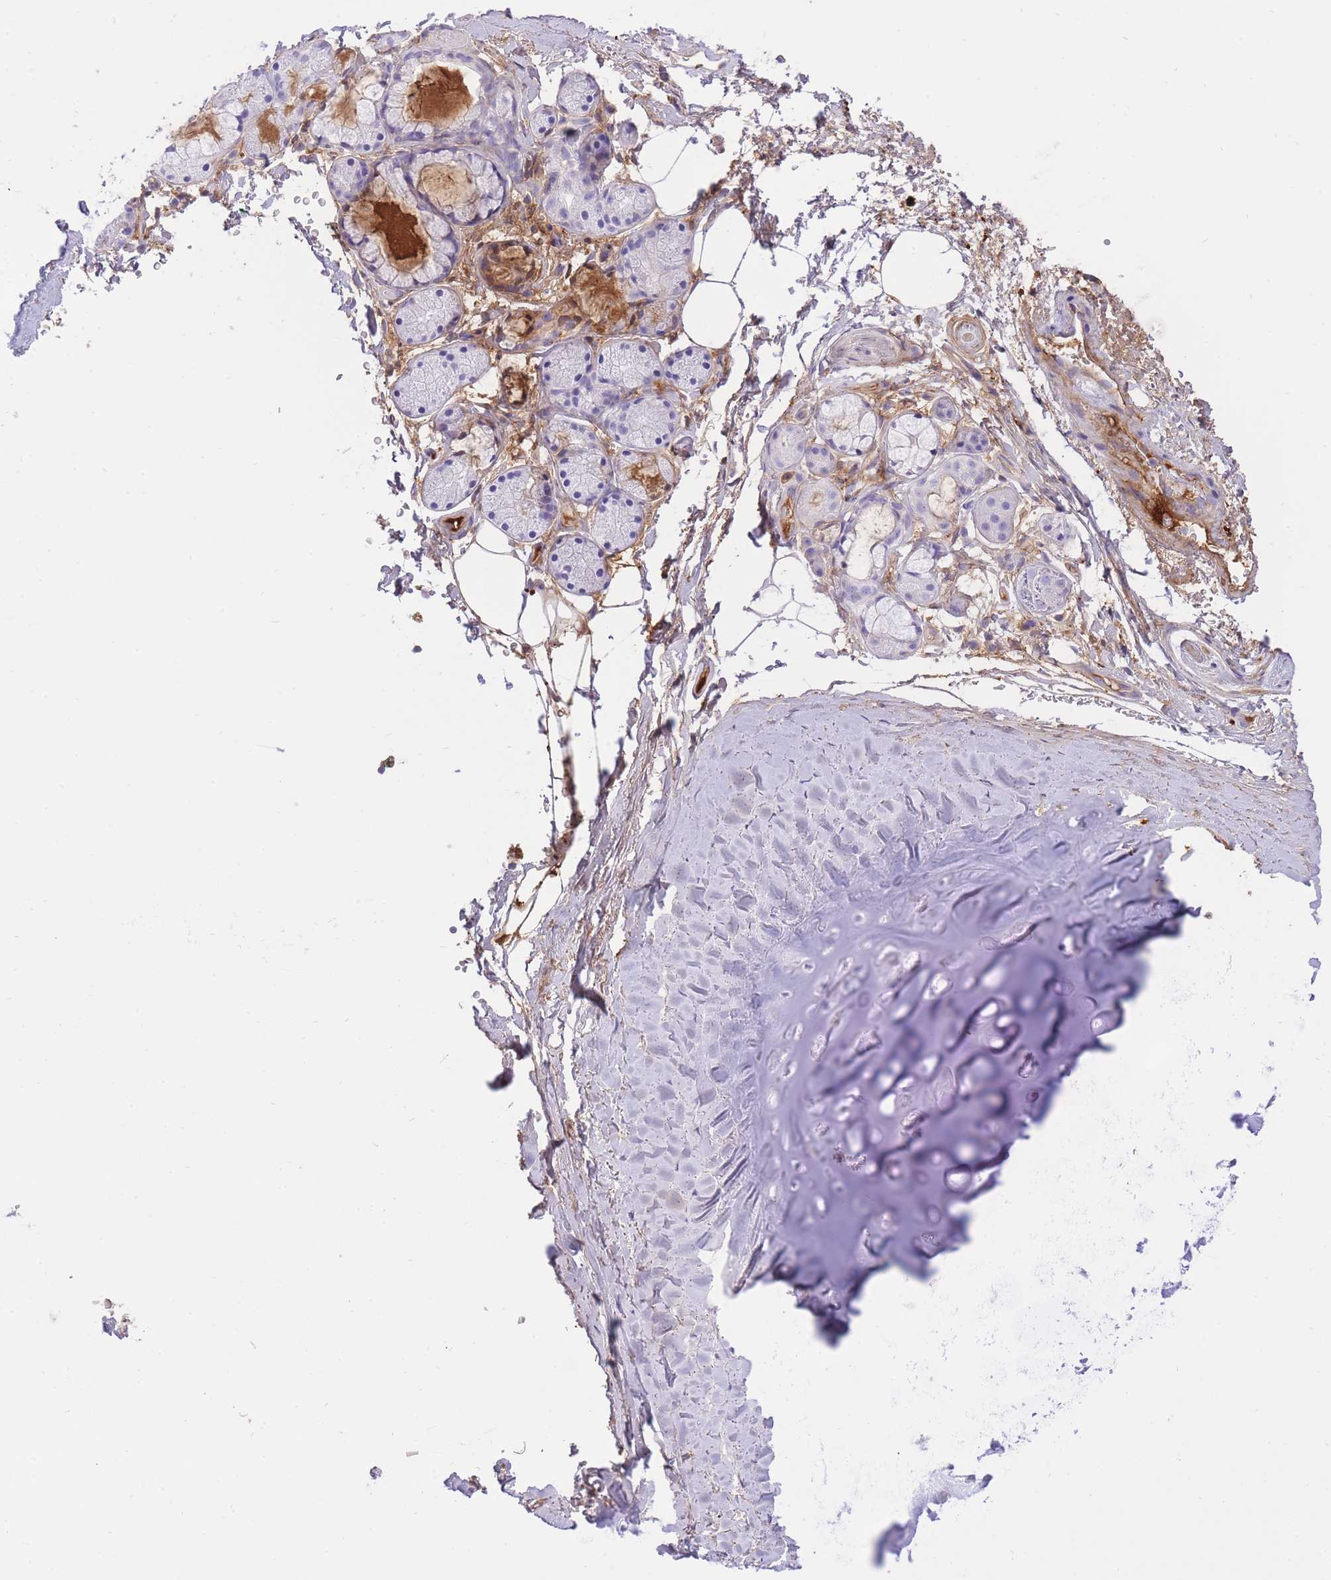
{"staining": {"intensity": "negative", "quantity": "none", "location": "none"}, "tissue": "adipose tissue", "cell_type": "Adipocytes", "image_type": "normal", "snomed": [{"axis": "morphology", "description": "Normal tissue, NOS"}, {"axis": "topography", "description": "Cartilage tissue"}, {"axis": "topography", "description": "Bronchus"}], "caption": "Immunohistochemistry (IHC) histopathology image of normal human adipose tissue stained for a protein (brown), which shows no positivity in adipocytes.", "gene": "HRG", "patient": {"sex": "female", "age": 72}}